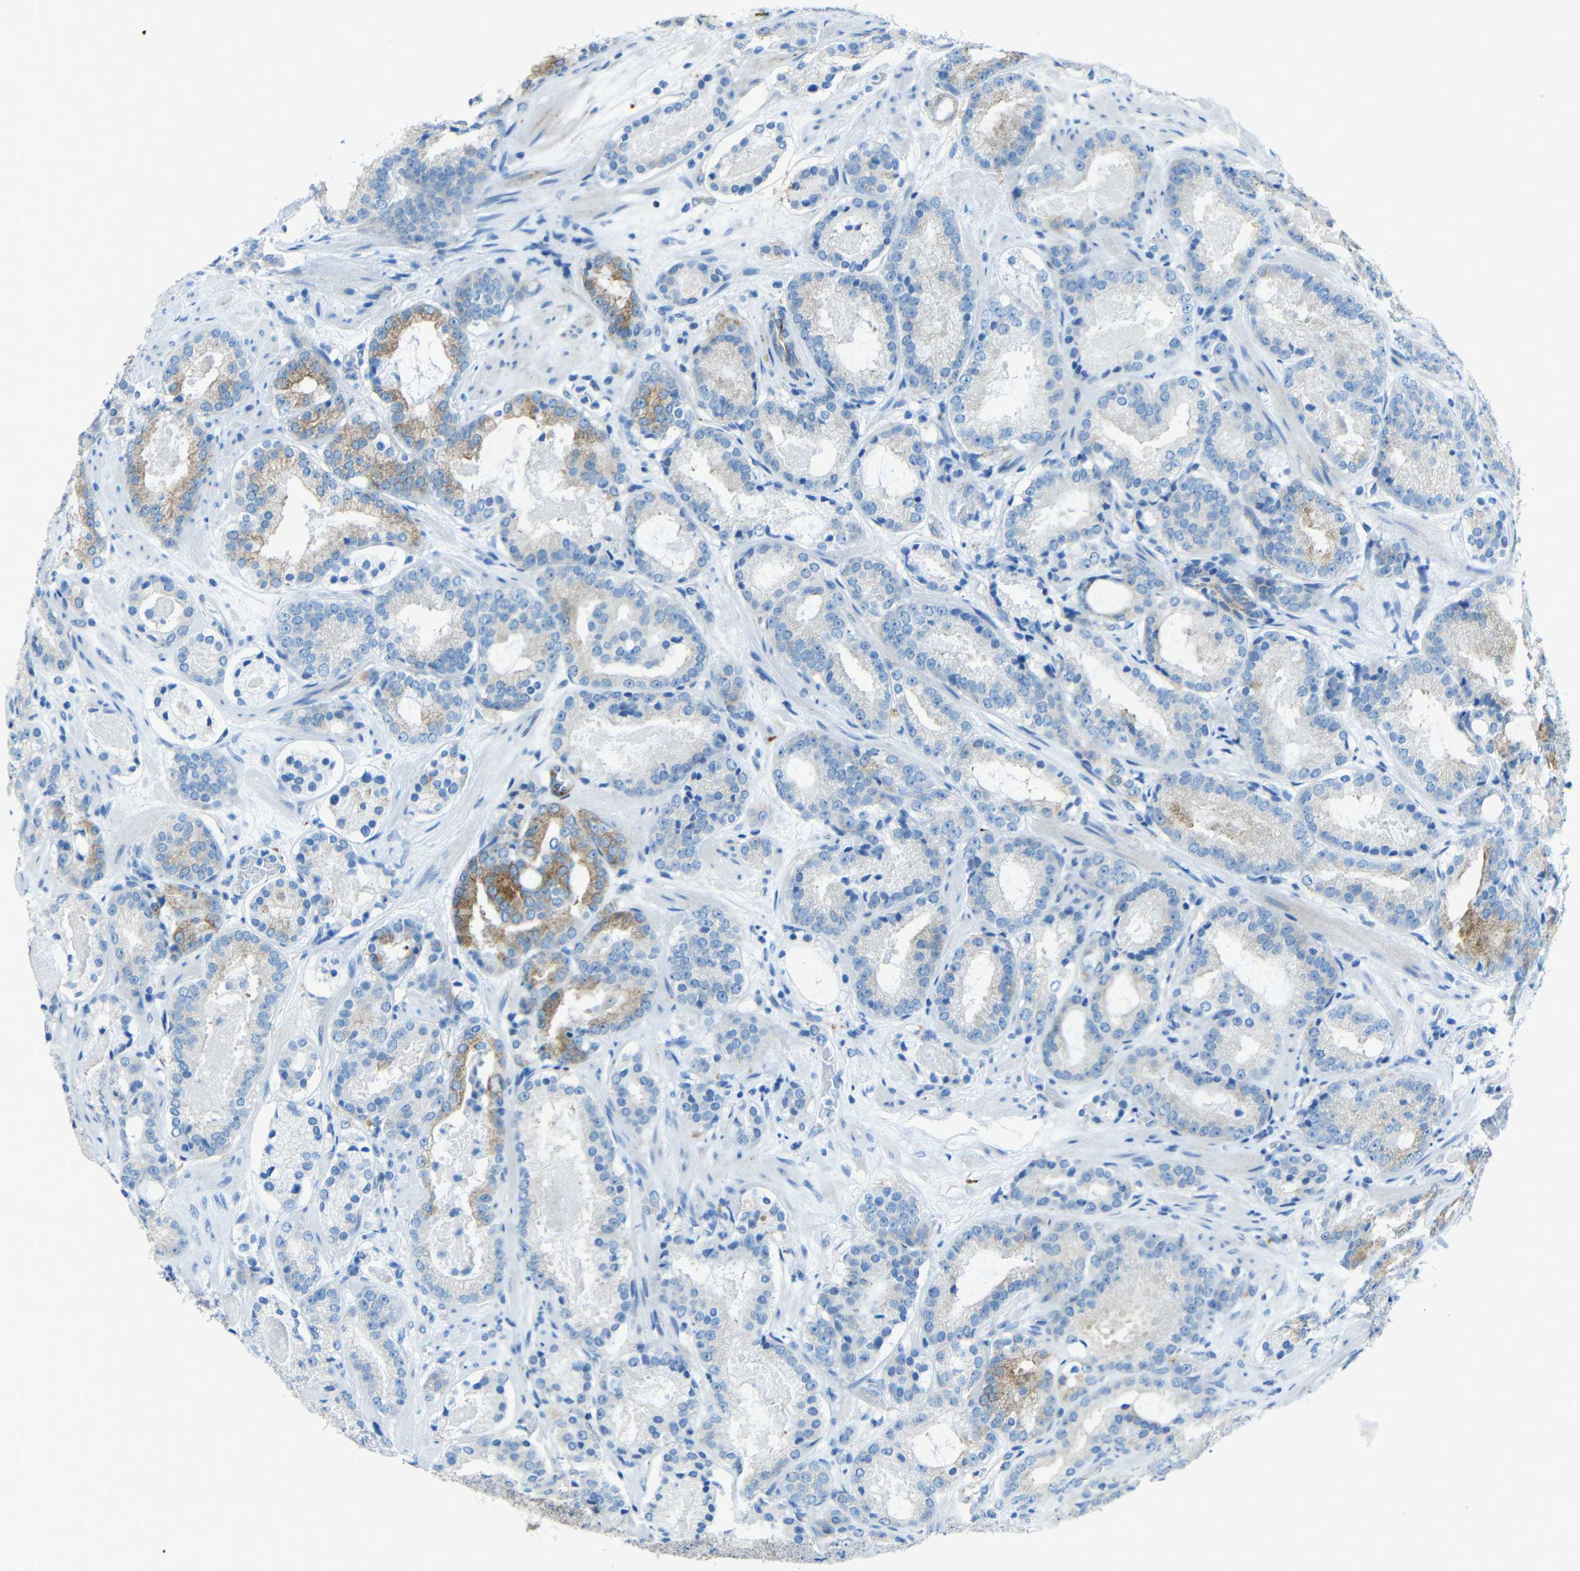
{"staining": {"intensity": "moderate", "quantity": "<25%", "location": "cytoplasmic/membranous"}, "tissue": "prostate cancer", "cell_type": "Tumor cells", "image_type": "cancer", "snomed": [{"axis": "morphology", "description": "Adenocarcinoma, Low grade"}, {"axis": "topography", "description": "Prostate"}], "caption": "IHC (DAB) staining of human prostate cancer demonstrates moderate cytoplasmic/membranous protein staining in about <25% of tumor cells.", "gene": "TUBB4B", "patient": {"sex": "male", "age": 69}}